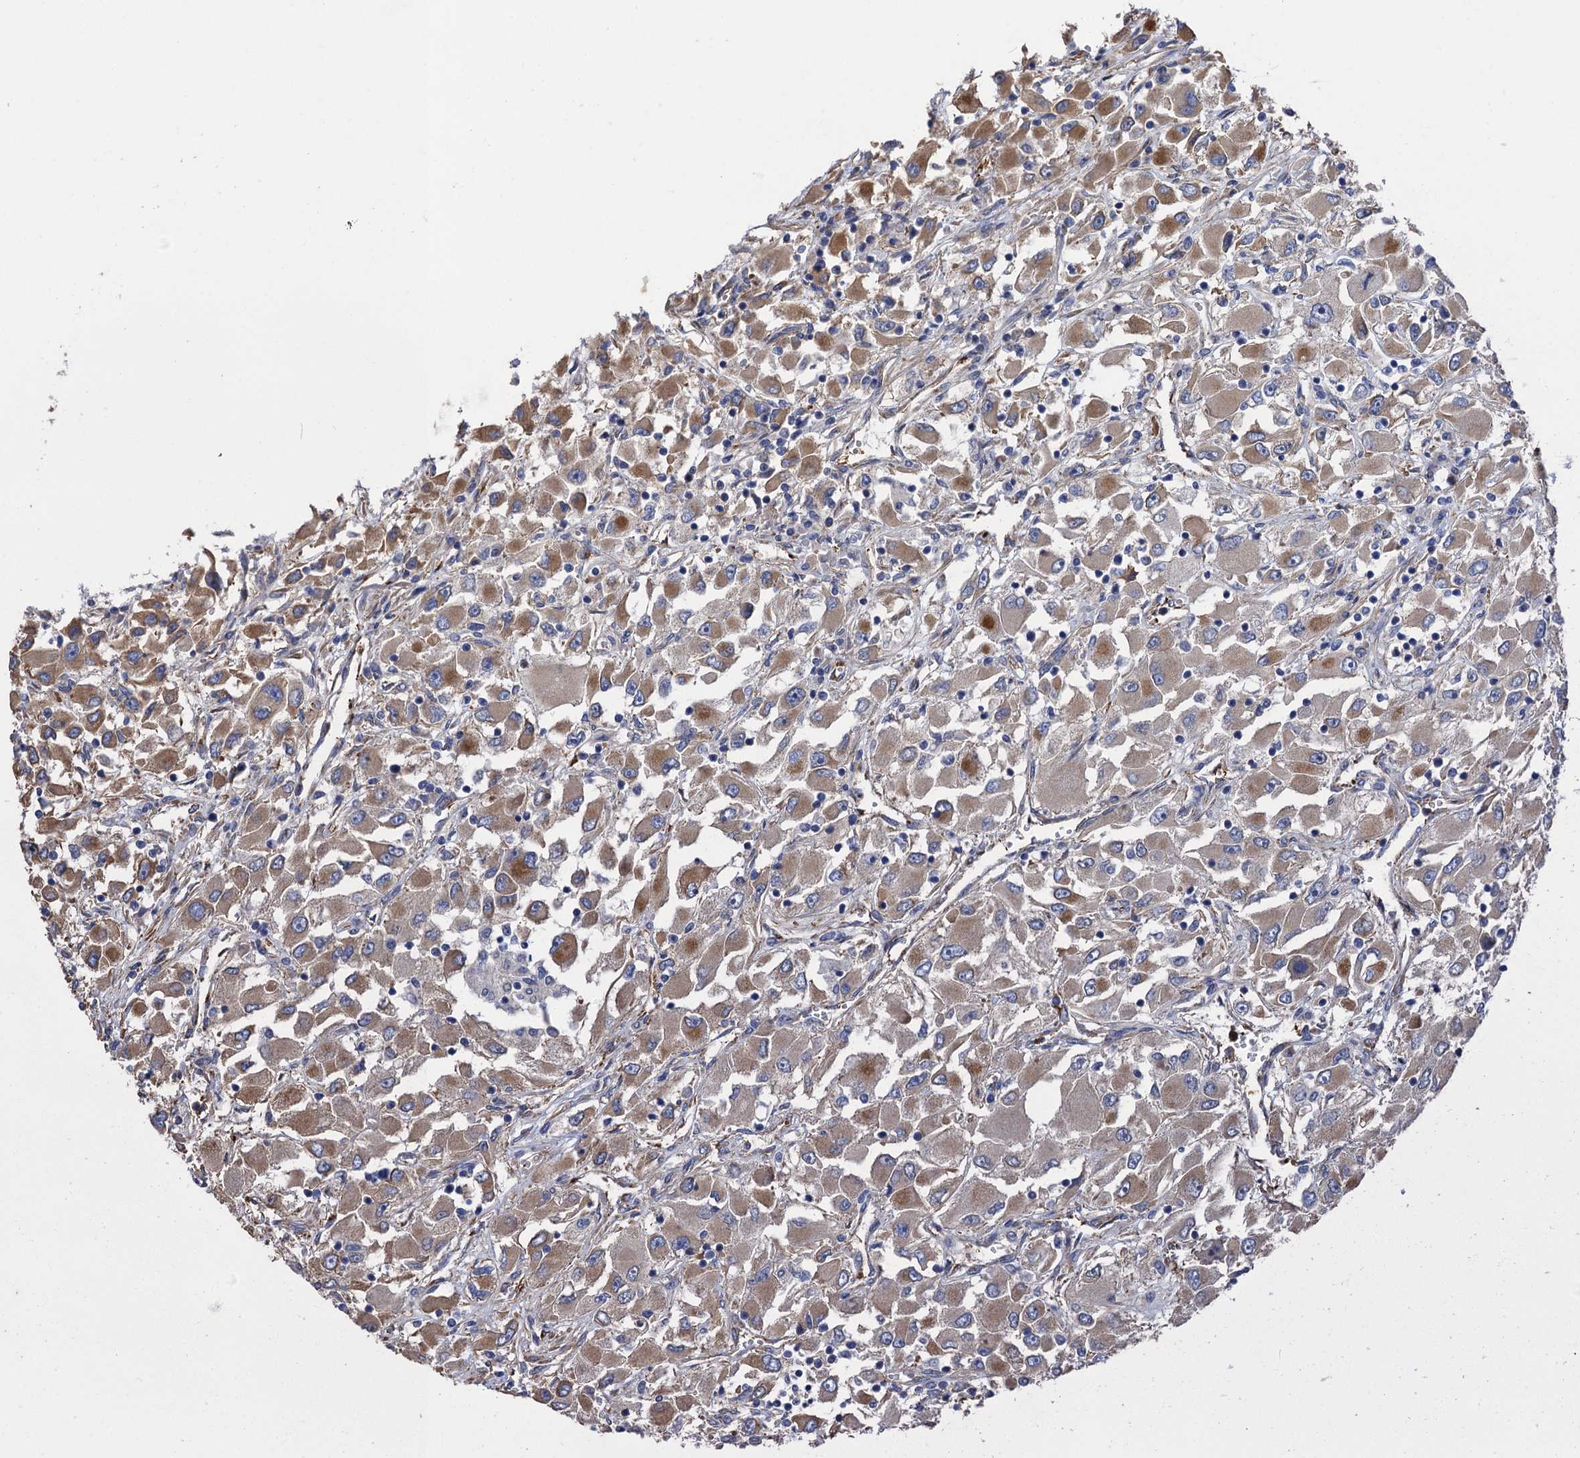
{"staining": {"intensity": "moderate", "quantity": ">75%", "location": "cytoplasmic/membranous"}, "tissue": "renal cancer", "cell_type": "Tumor cells", "image_type": "cancer", "snomed": [{"axis": "morphology", "description": "Adenocarcinoma, NOS"}, {"axis": "topography", "description": "Kidney"}], "caption": "This is a histology image of IHC staining of renal cancer, which shows moderate expression in the cytoplasmic/membranous of tumor cells.", "gene": "GCSH", "patient": {"sex": "female", "age": 52}}